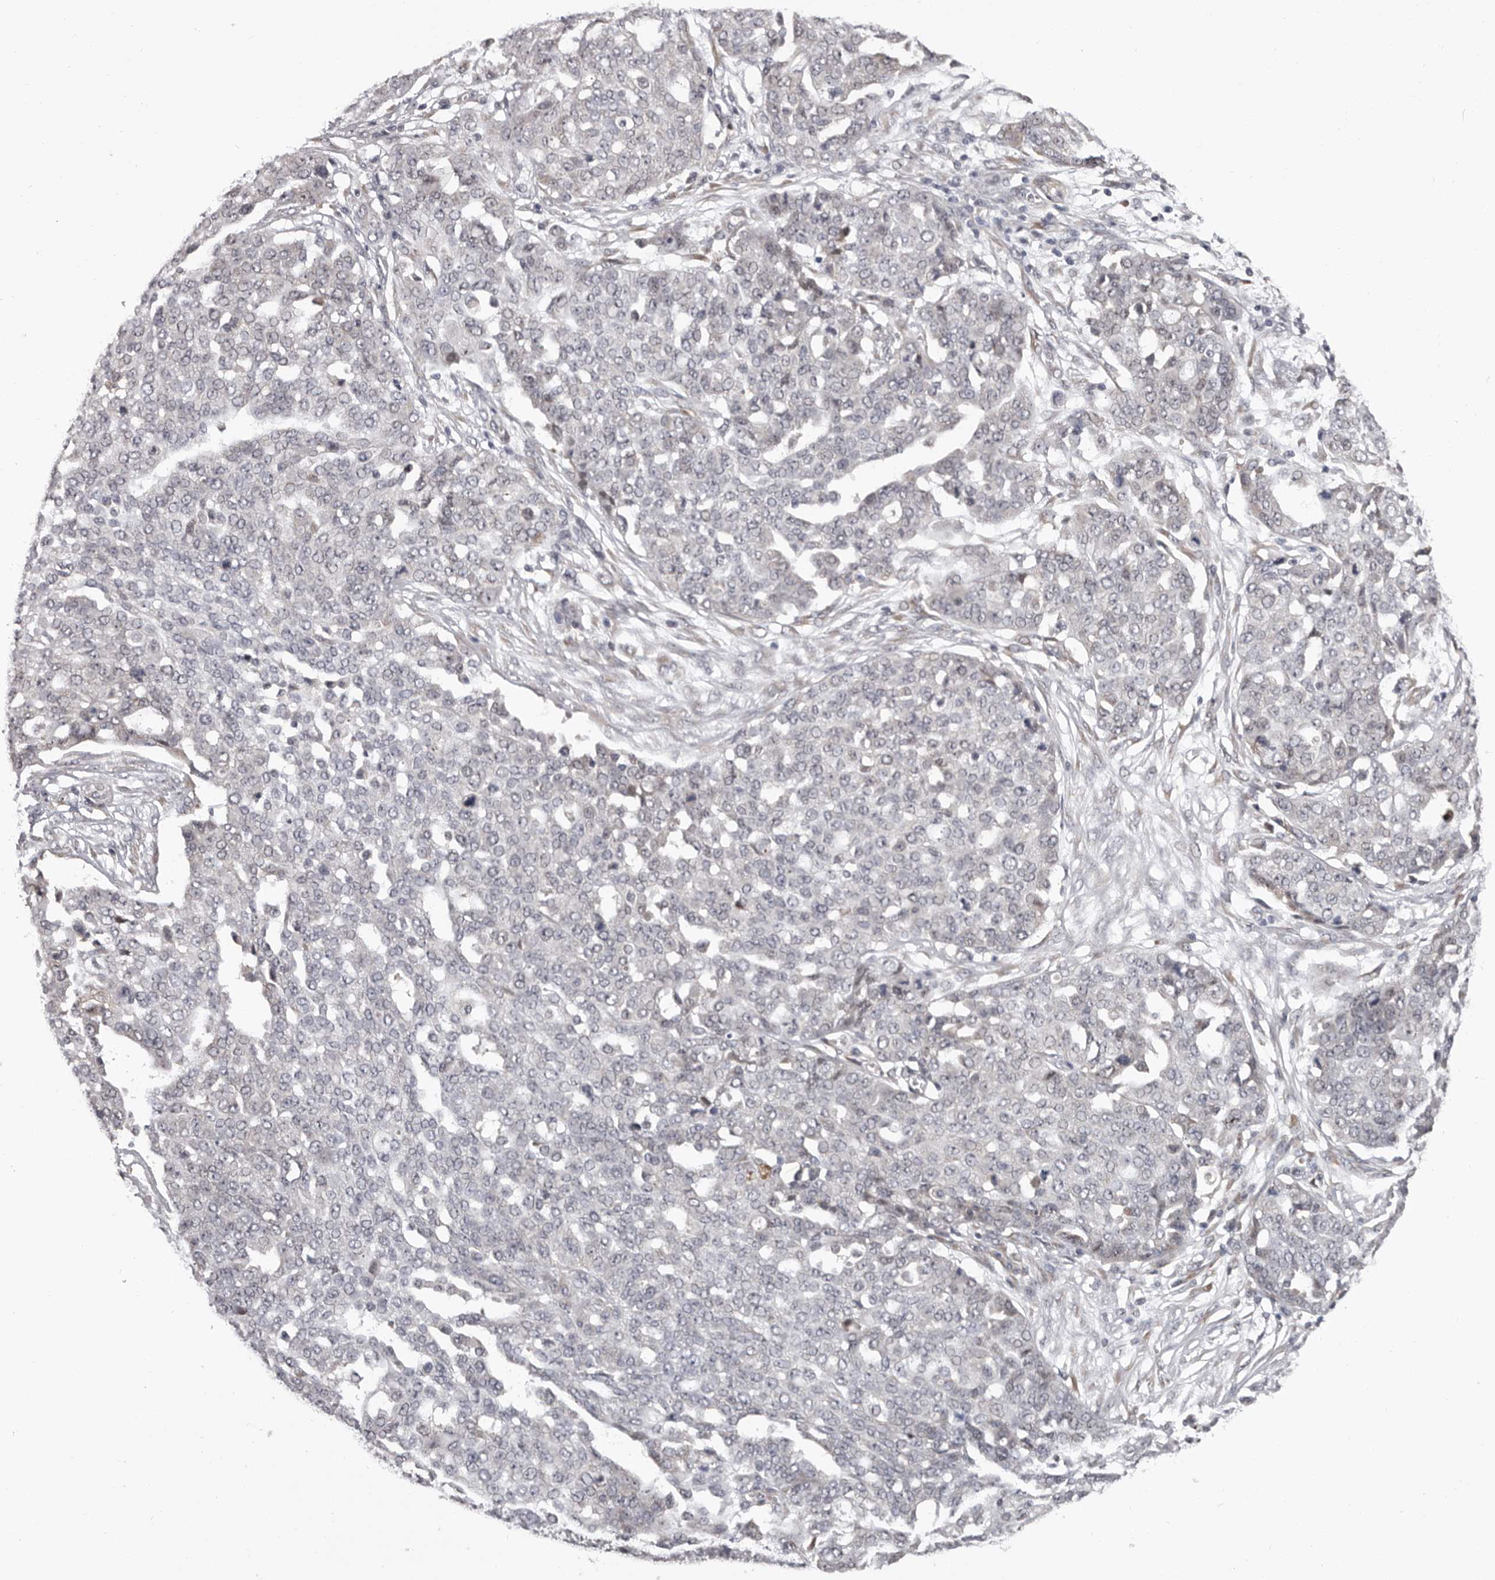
{"staining": {"intensity": "weak", "quantity": "<25%", "location": "cytoplasmic/membranous"}, "tissue": "ovarian cancer", "cell_type": "Tumor cells", "image_type": "cancer", "snomed": [{"axis": "morphology", "description": "Cystadenocarcinoma, serous, NOS"}, {"axis": "topography", "description": "Soft tissue"}, {"axis": "topography", "description": "Ovary"}], "caption": "Immunohistochemistry of human ovarian serous cystadenocarcinoma demonstrates no positivity in tumor cells.", "gene": "MED8", "patient": {"sex": "female", "age": 57}}